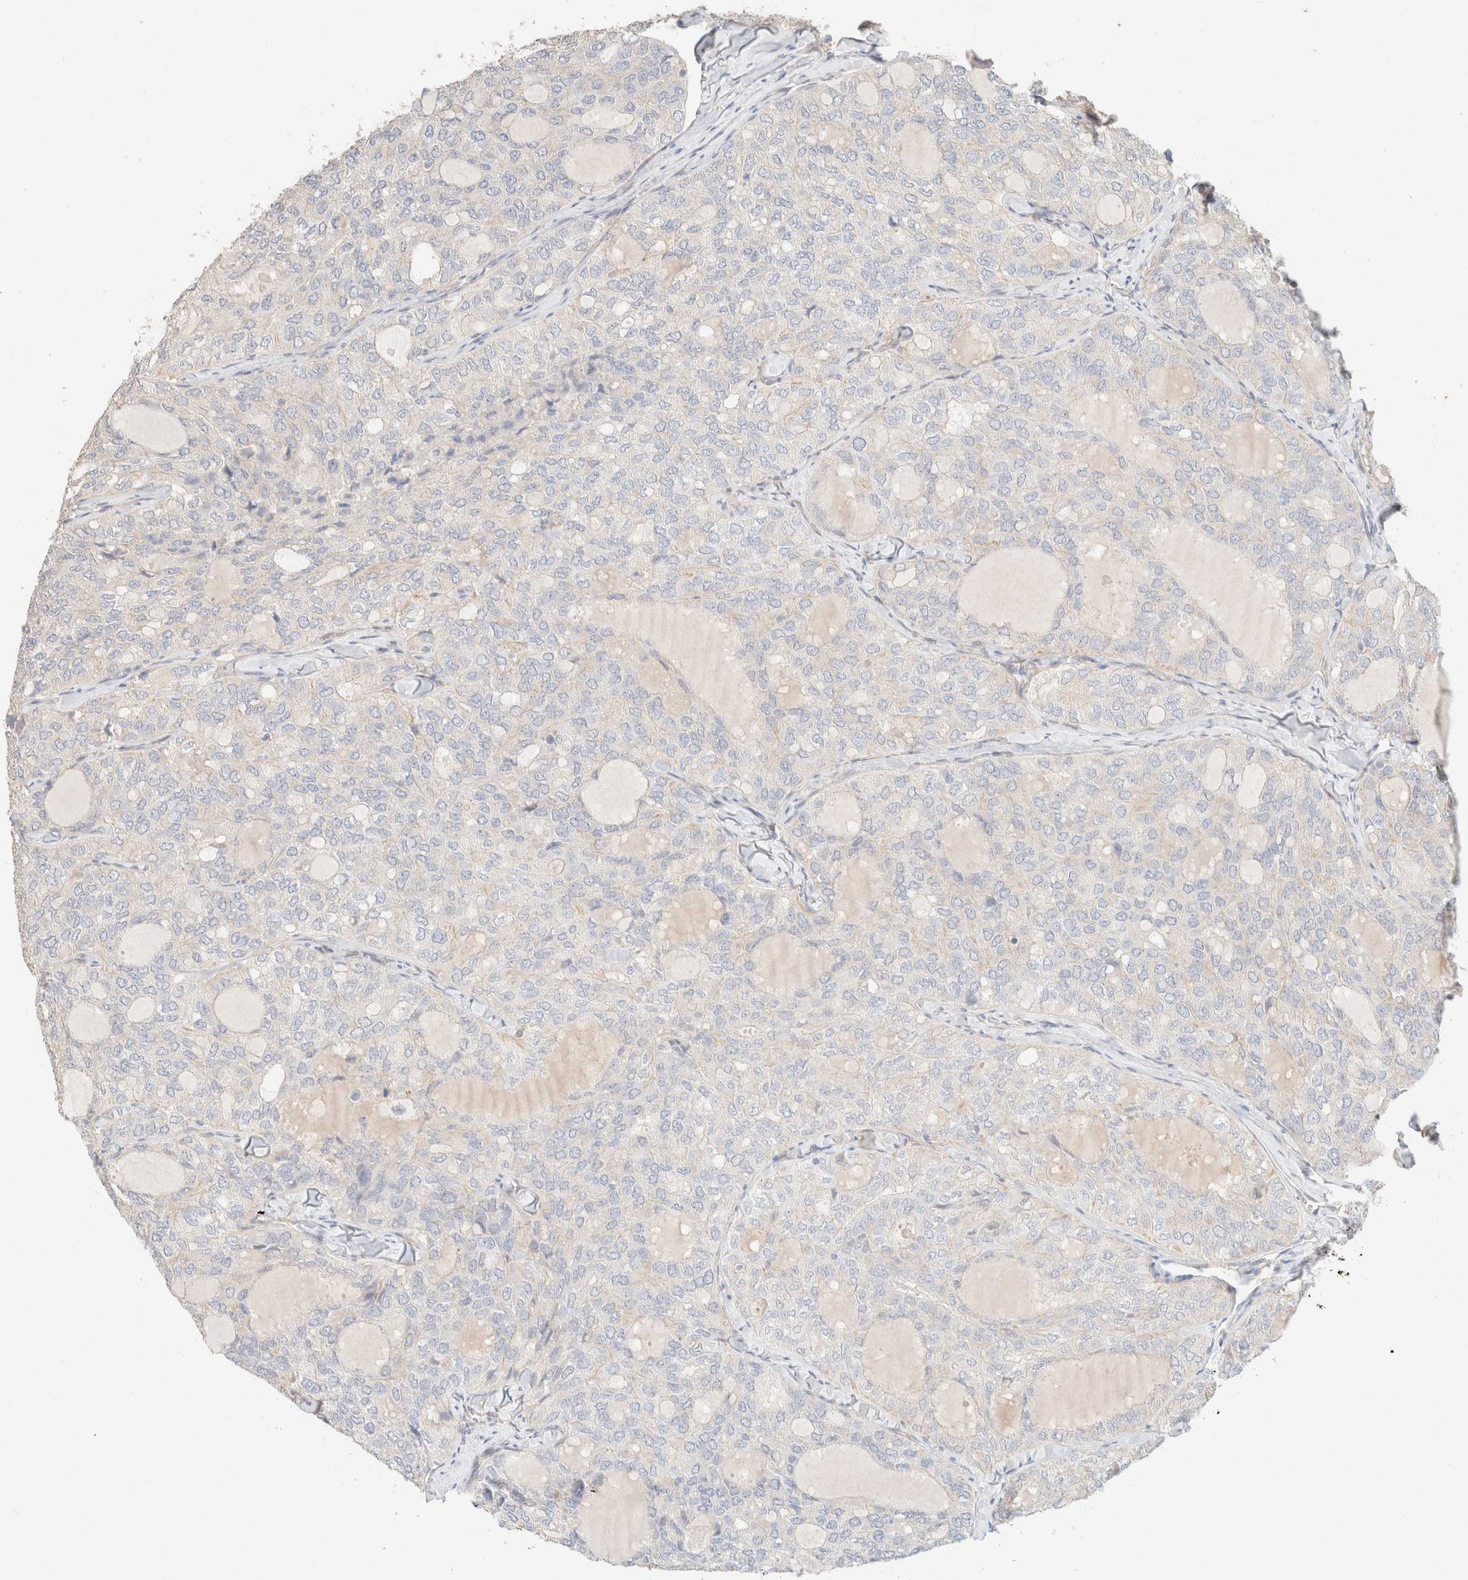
{"staining": {"intensity": "weak", "quantity": "<25%", "location": "cytoplasmic/membranous"}, "tissue": "thyroid cancer", "cell_type": "Tumor cells", "image_type": "cancer", "snomed": [{"axis": "morphology", "description": "Follicular adenoma carcinoma, NOS"}, {"axis": "topography", "description": "Thyroid gland"}], "caption": "The image exhibits no staining of tumor cells in thyroid cancer (follicular adenoma carcinoma). The staining is performed using DAB brown chromogen with nuclei counter-stained in using hematoxylin.", "gene": "CSNK1E", "patient": {"sex": "male", "age": 75}}